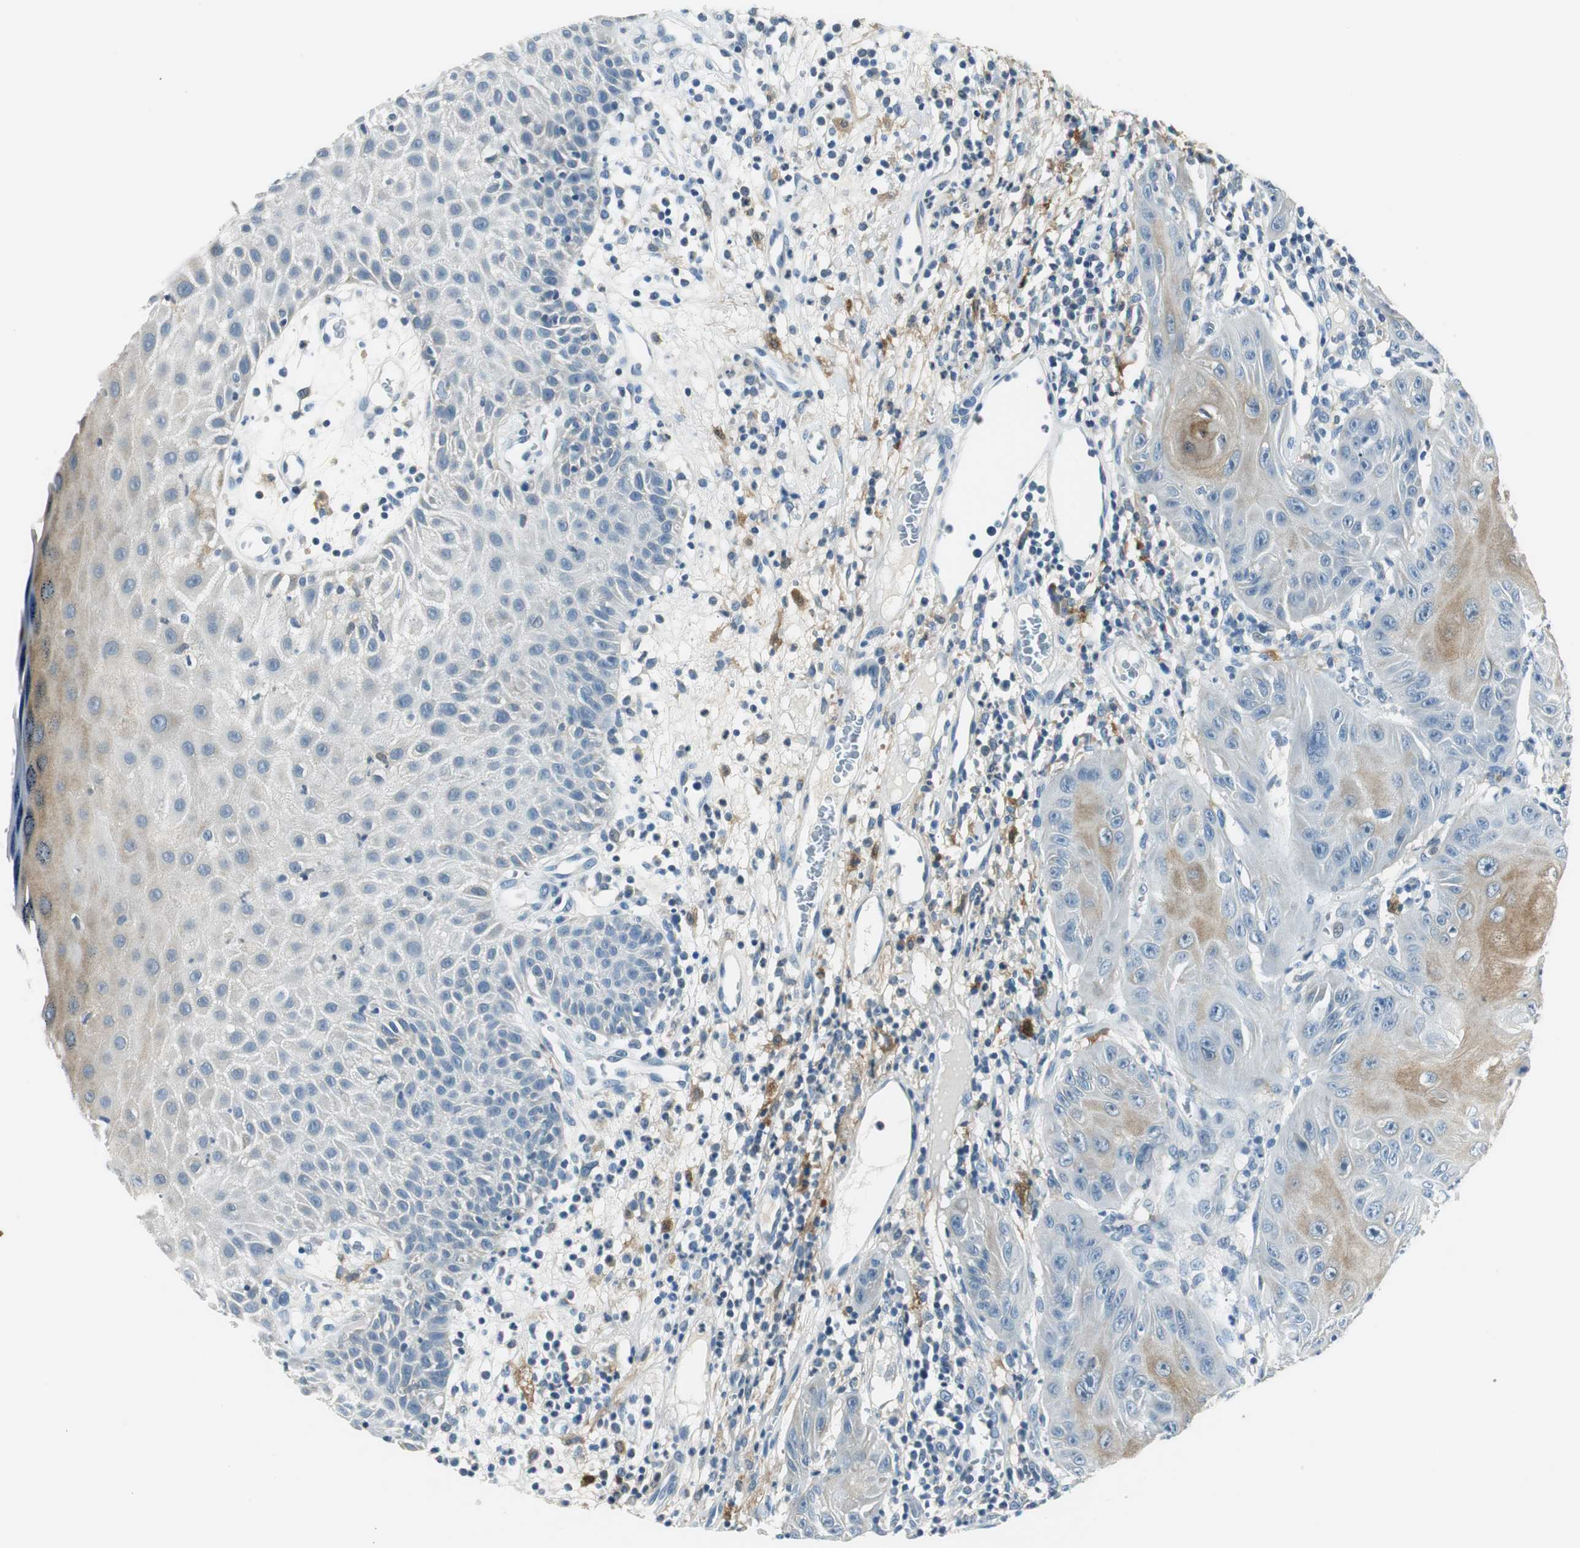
{"staining": {"intensity": "weak", "quantity": "<25%", "location": "cytoplasmic/membranous"}, "tissue": "skin cancer", "cell_type": "Tumor cells", "image_type": "cancer", "snomed": [{"axis": "morphology", "description": "Squamous cell carcinoma, NOS"}, {"axis": "topography", "description": "Skin"}], "caption": "The IHC histopathology image has no significant expression in tumor cells of skin cancer tissue.", "gene": "ME1", "patient": {"sex": "female", "age": 78}}